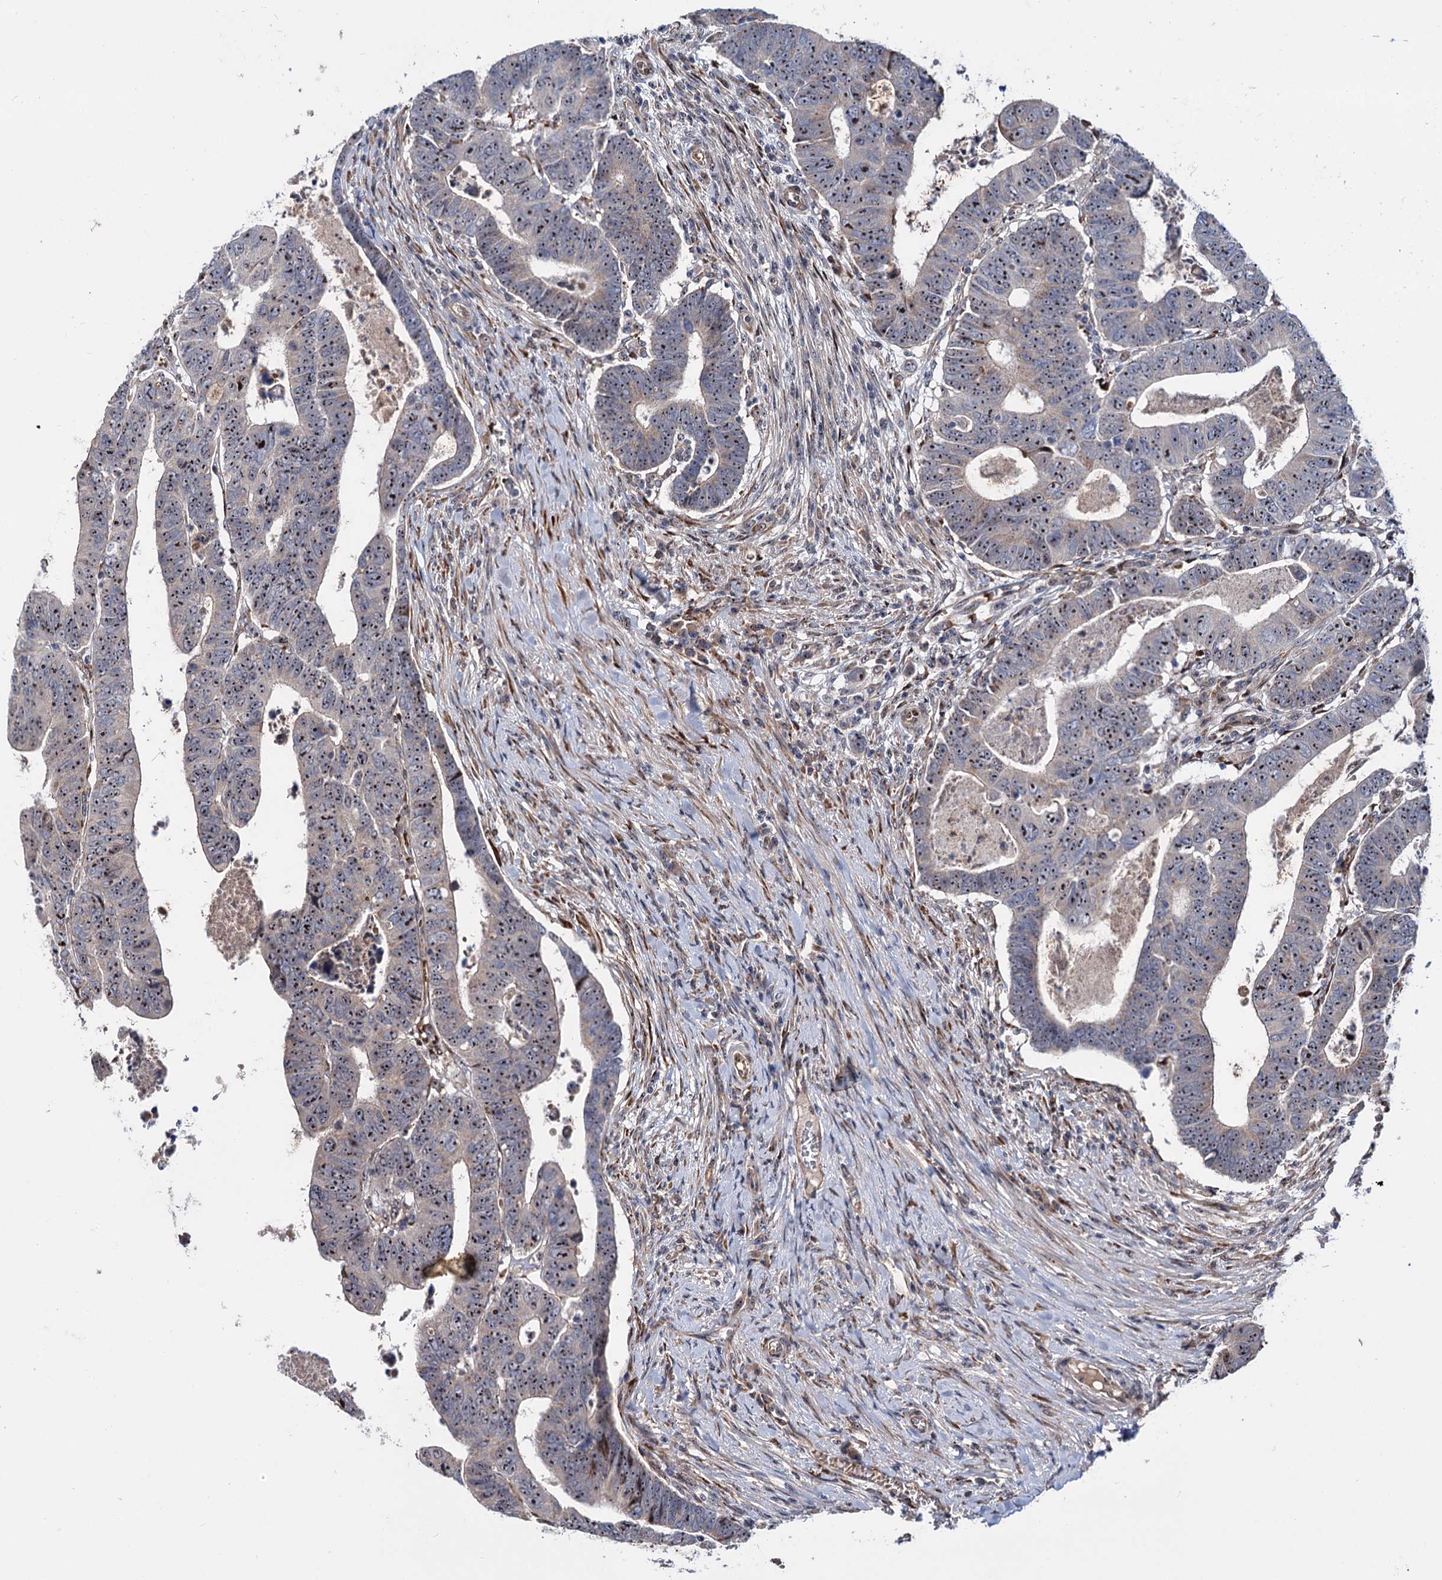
{"staining": {"intensity": "strong", "quantity": ">75%", "location": "nuclear"}, "tissue": "colorectal cancer", "cell_type": "Tumor cells", "image_type": "cancer", "snomed": [{"axis": "morphology", "description": "Normal tissue, NOS"}, {"axis": "morphology", "description": "Adenocarcinoma, NOS"}, {"axis": "topography", "description": "Rectum"}], "caption": "DAB immunohistochemical staining of human colorectal adenocarcinoma exhibits strong nuclear protein staining in approximately >75% of tumor cells.", "gene": "PTDSS2", "patient": {"sex": "female", "age": 65}}